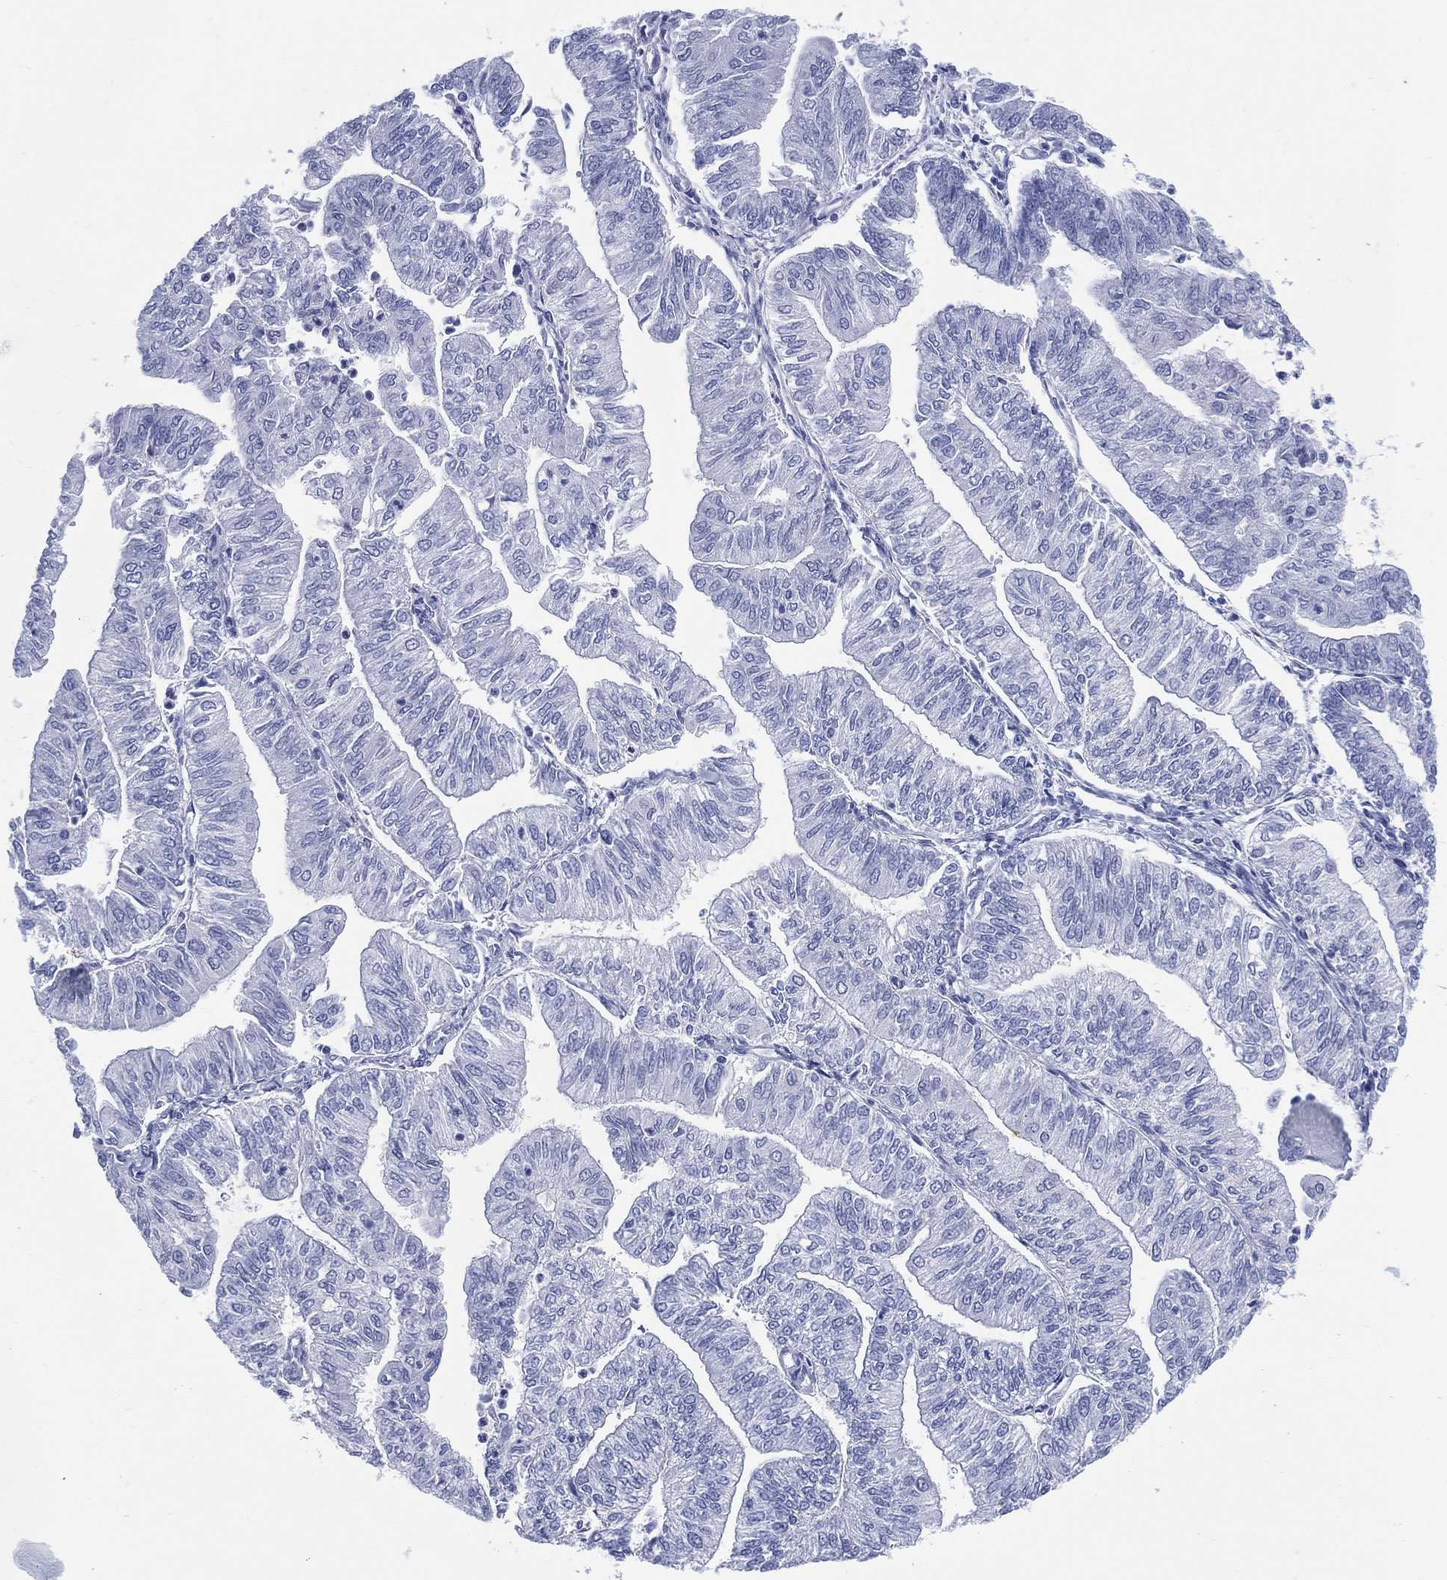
{"staining": {"intensity": "negative", "quantity": "none", "location": "none"}, "tissue": "endometrial cancer", "cell_type": "Tumor cells", "image_type": "cancer", "snomed": [{"axis": "morphology", "description": "Adenocarcinoma, NOS"}, {"axis": "topography", "description": "Endometrium"}], "caption": "An immunohistochemistry histopathology image of adenocarcinoma (endometrial) is shown. There is no staining in tumor cells of adenocarcinoma (endometrial). The staining is performed using DAB (3,3'-diaminobenzidine) brown chromogen with nuclei counter-stained in using hematoxylin.", "gene": "LRRD1", "patient": {"sex": "female", "age": 59}}